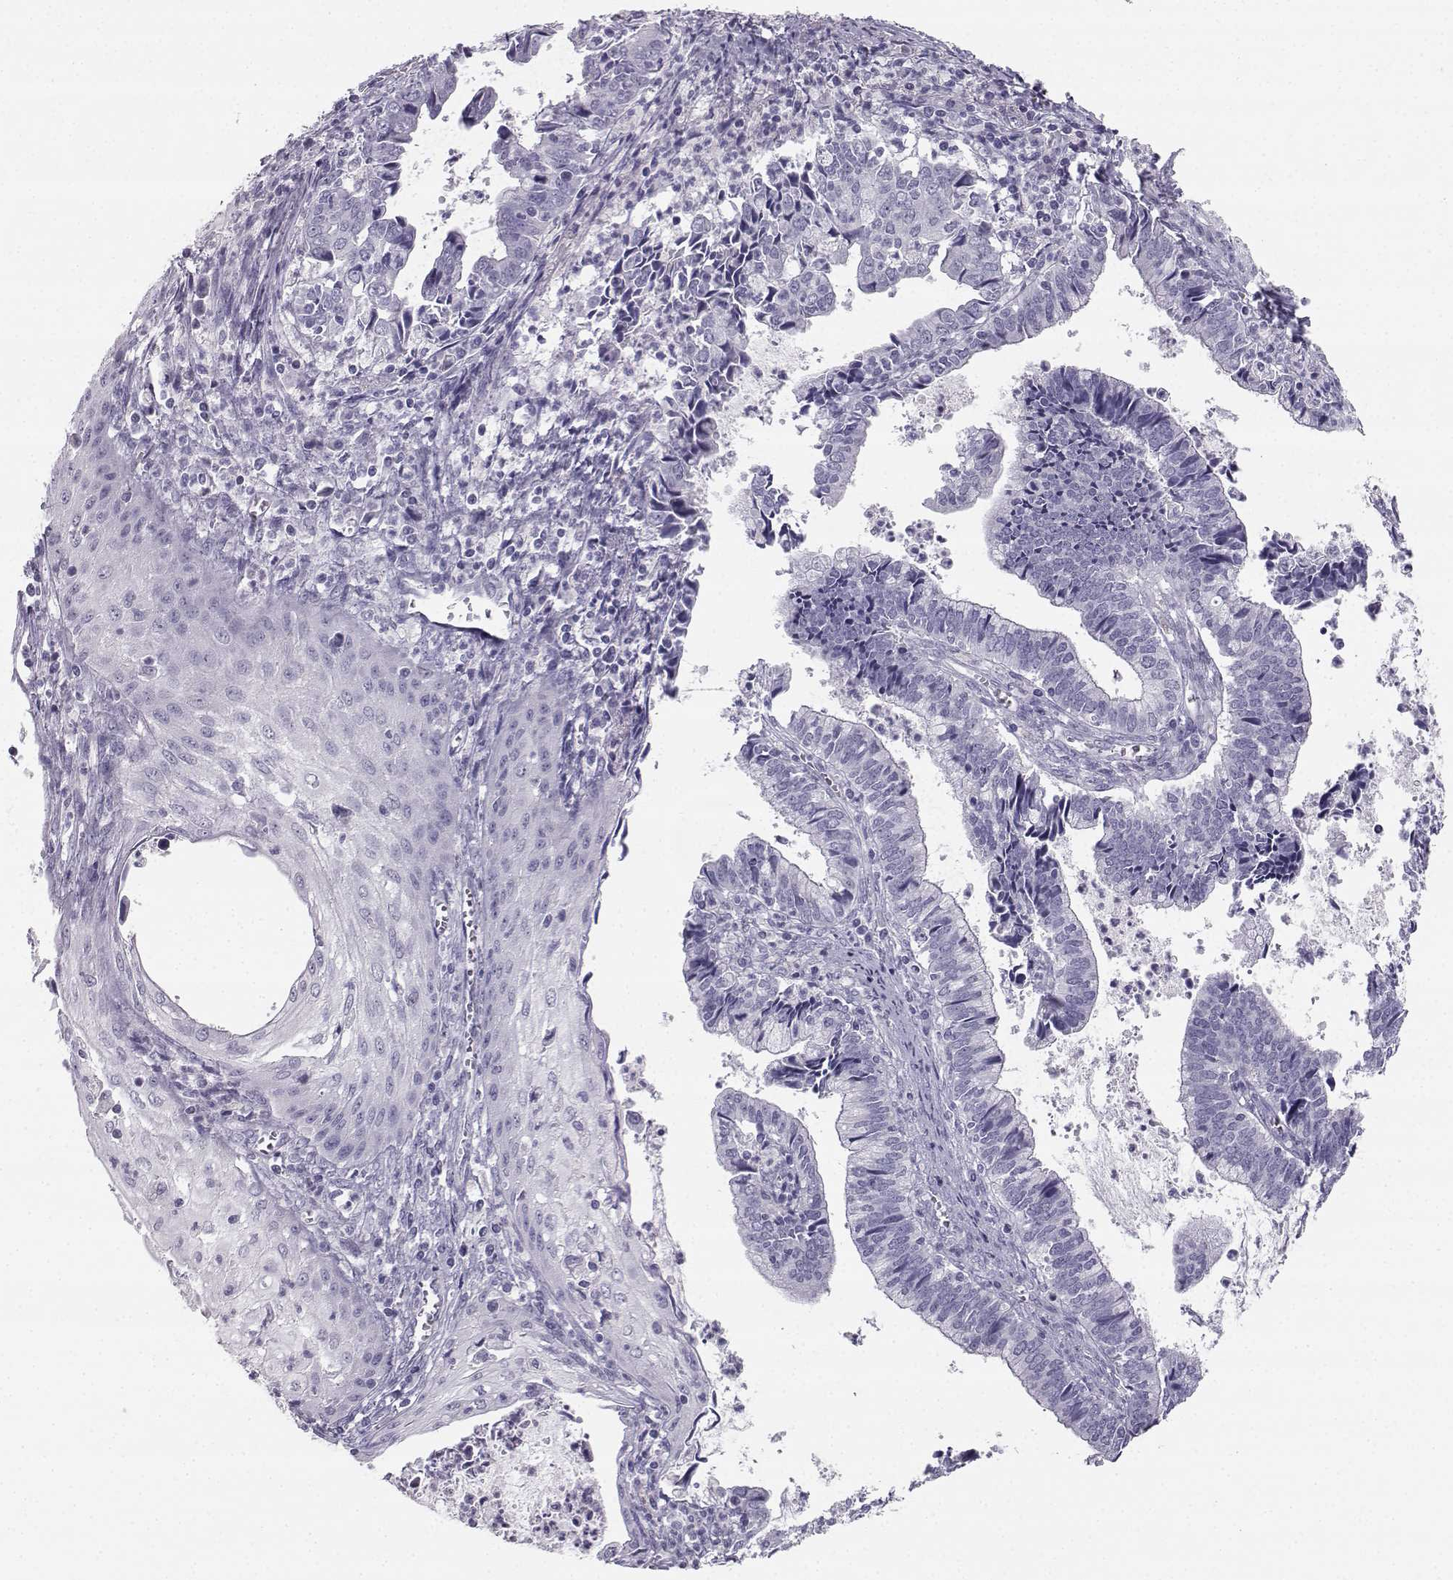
{"staining": {"intensity": "negative", "quantity": "none", "location": "none"}, "tissue": "cervical cancer", "cell_type": "Tumor cells", "image_type": "cancer", "snomed": [{"axis": "morphology", "description": "Adenocarcinoma, NOS"}, {"axis": "topography", "description": "Cervix"}], "caption": "Histopathology image shows no protein positivity in tumor cells of adenocarcinoma (cervical) tissue.", "gene": "SYCE1", "patient": {"sex": "female", "age": 42}}